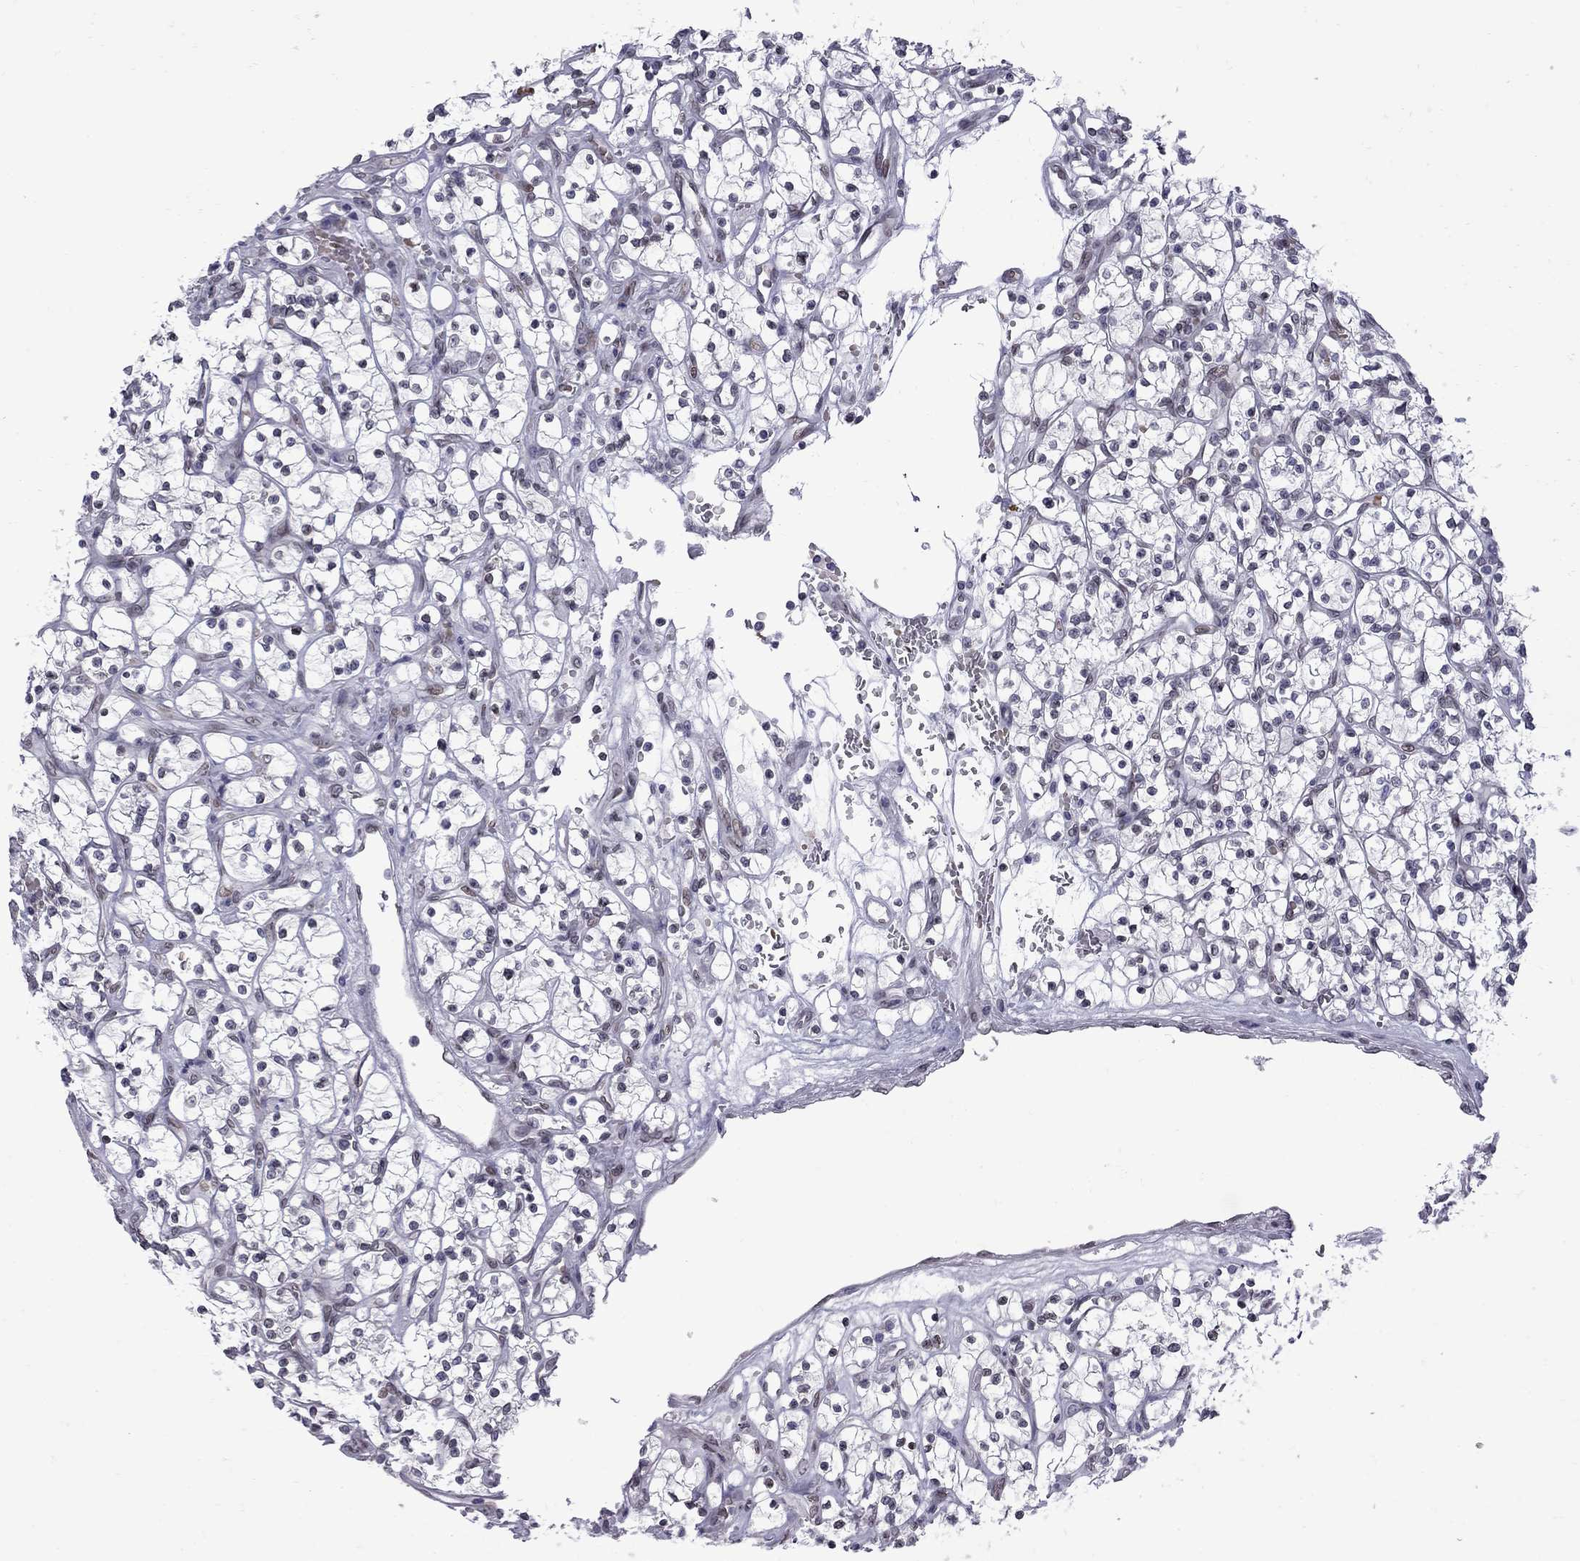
{"staining": {"intensity": "weak", "quantity": "<25%", "location": "nuclear"}, "tissue": "renal cancer", "cell_type": "Tumor cells", "image_type": "cancer", "snomed": [{"axis": "morphology", "description": "Adenocarcinoma, NOS"}, {"axis": "topography", "description": "Kidney"}], "caption": "This is an immunohistochemistry (IHC) micrograph of adenocarcinoma (renal). There is no positivity in tumor cells.", "gene": "CLTCL1", "patient": {"sex": "female", "age": 64}}